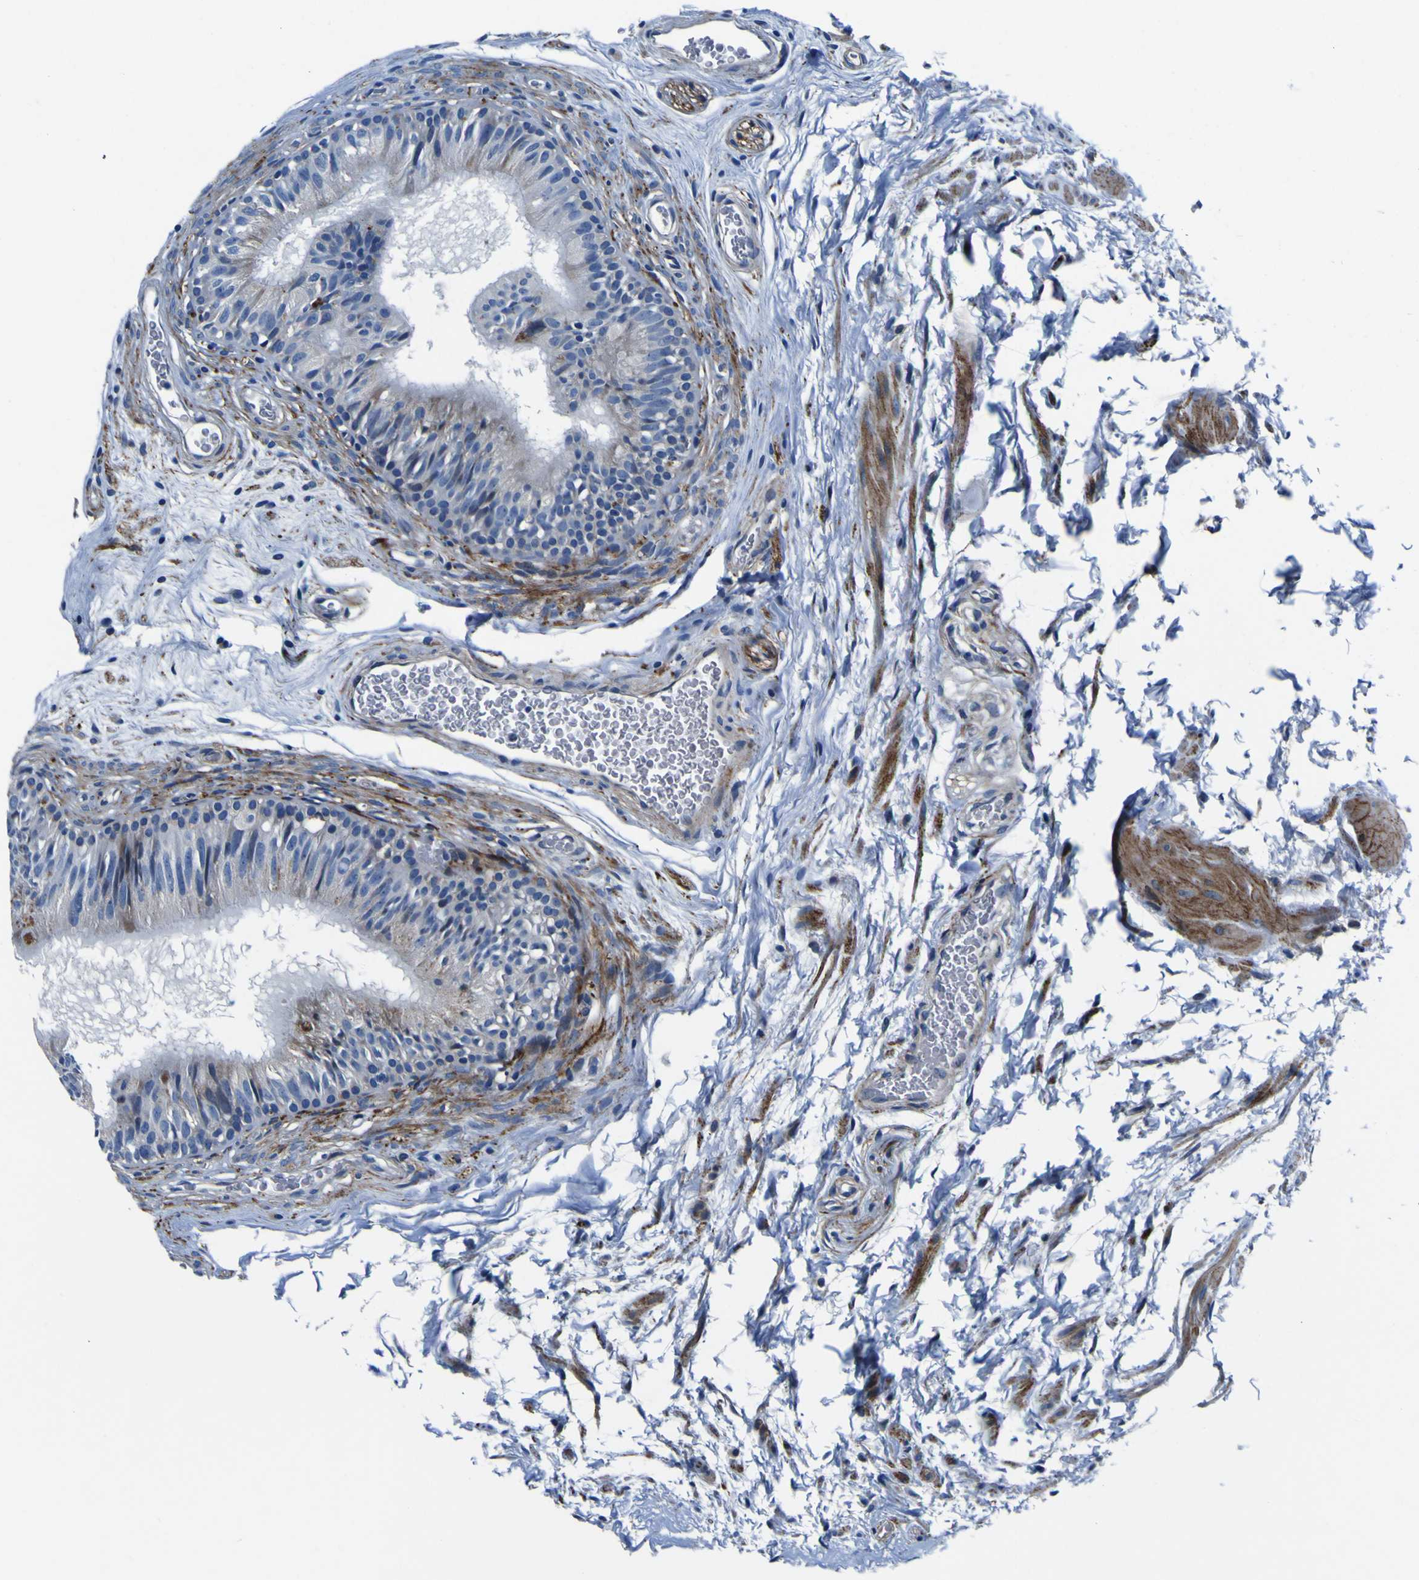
{"staining": {"intensity": "moderate", "quantity": "<25%", "location": "cytoplasmic/membranous"}, "tissue": "epididymis", "cell_type": "Glandular cells", "image_type": "normal", "snomed": [{"axis": "morphology", "description": "Normal tissue, NOS"}, {"axis": "topography", "description": "Epididymis"}], "caption": "Immunohistochemistry of unremarkable human epididymis displays low levels of moderate cytoplasmic/membranous expression in approximately <25% of glandular cells.", "gene": "AGAP3", "patient": {"sex": "male", "age": 36}}